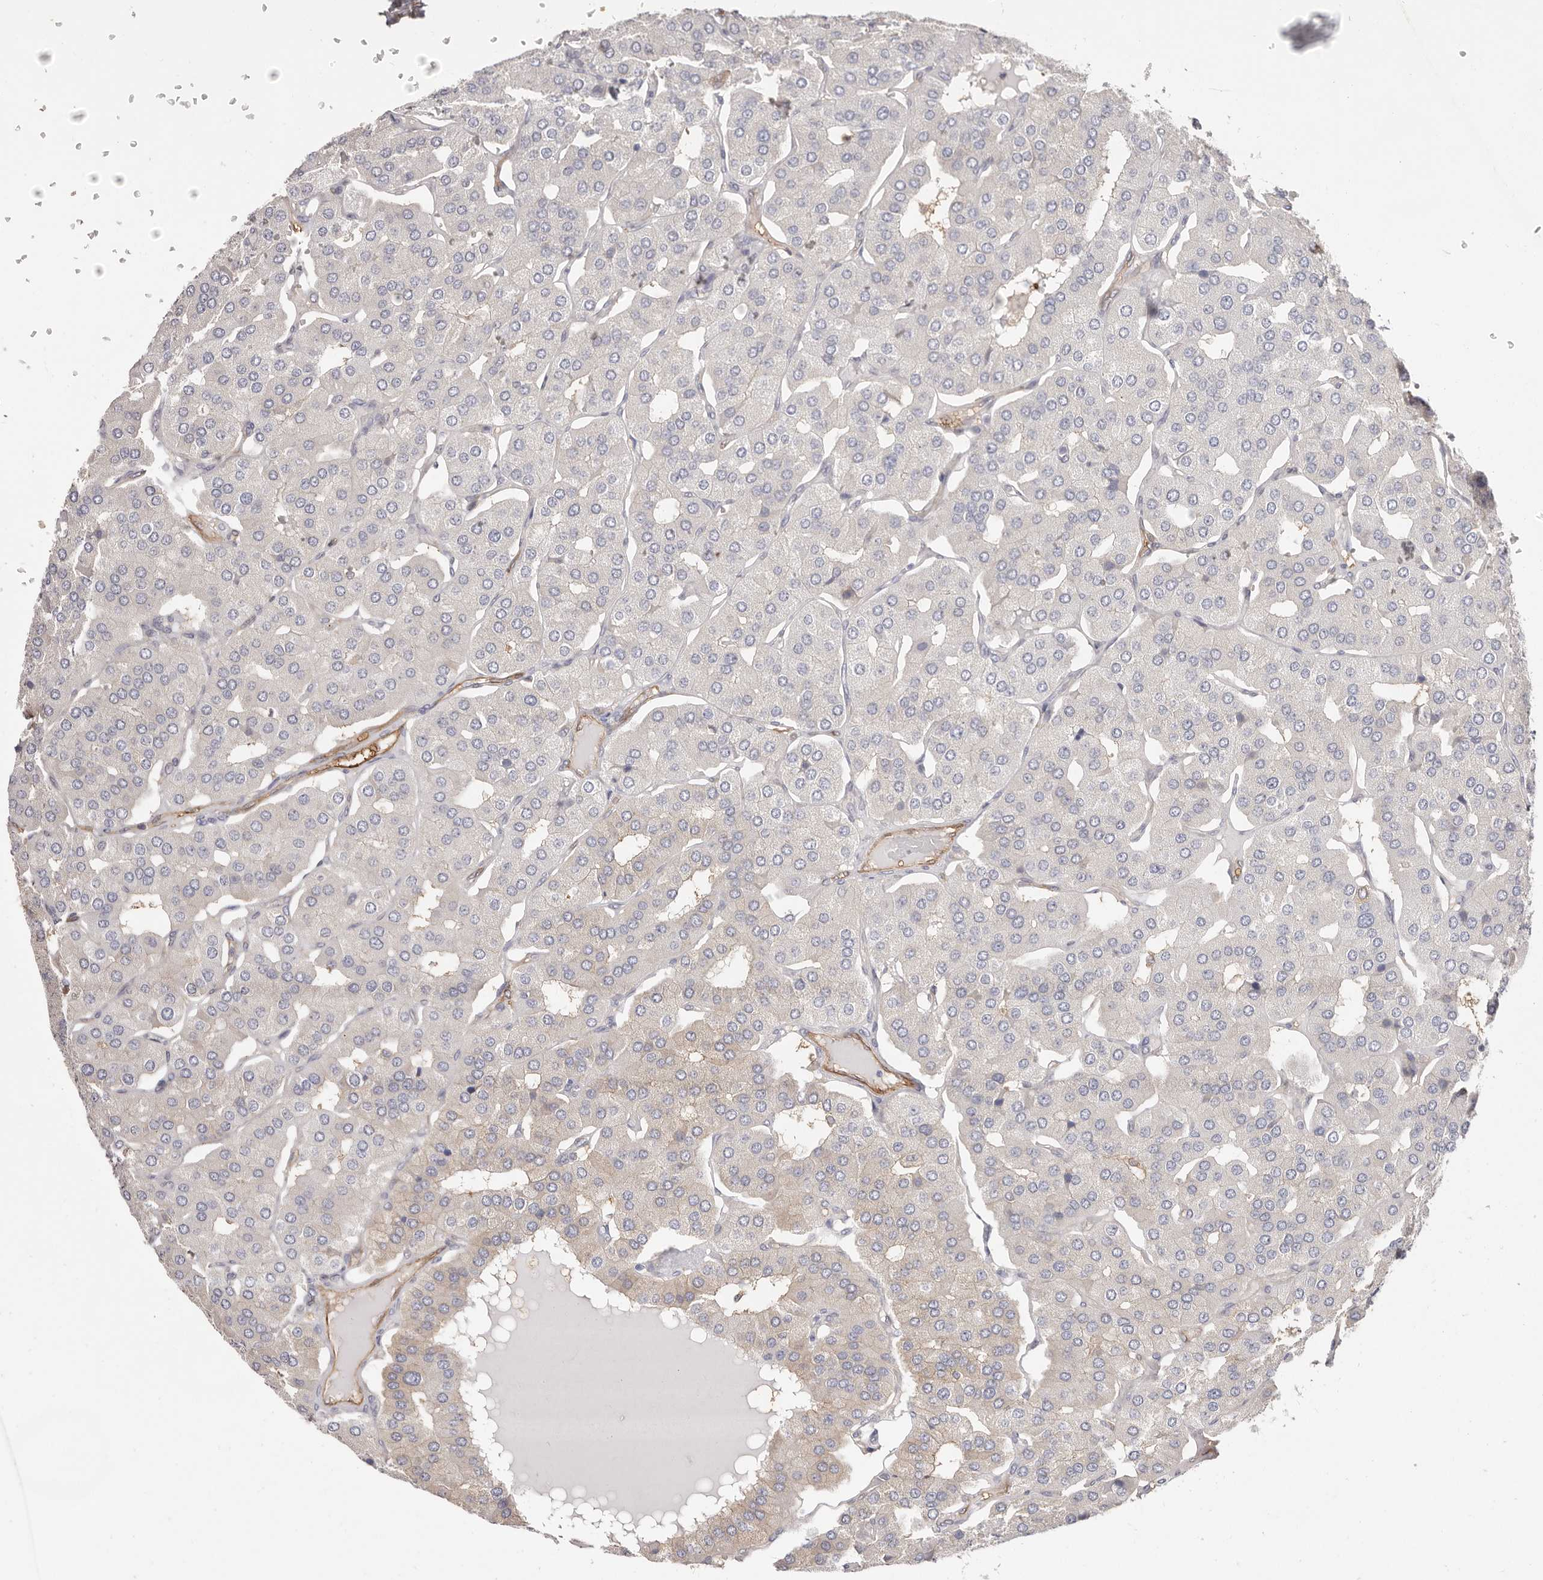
{"staining": {"intensity": "moderate", "quantity": "25%-75%", "location": "cytoplasmic/membranous"}, "tissue": "parathyroid gland", "cell_type": "Glandular cells", "image_type": "normal", "snomed": [{"axis": "morphology", "description": "Normal tissue, NOS"}, {"axis": "morphology", "description": "Adenoma, NOS"}, {"axis": "topography", "description": "Parathyroid gland"}], "caption": "Approximately 25%-75% of glandular cells in benign parathyroid gland reveal moderate cytoplasmic/membranous protein positivity as visualized by brown immunohistochemical staining.", "gene": "LAP3", "patient": {"sex": "female", "age": 86}}